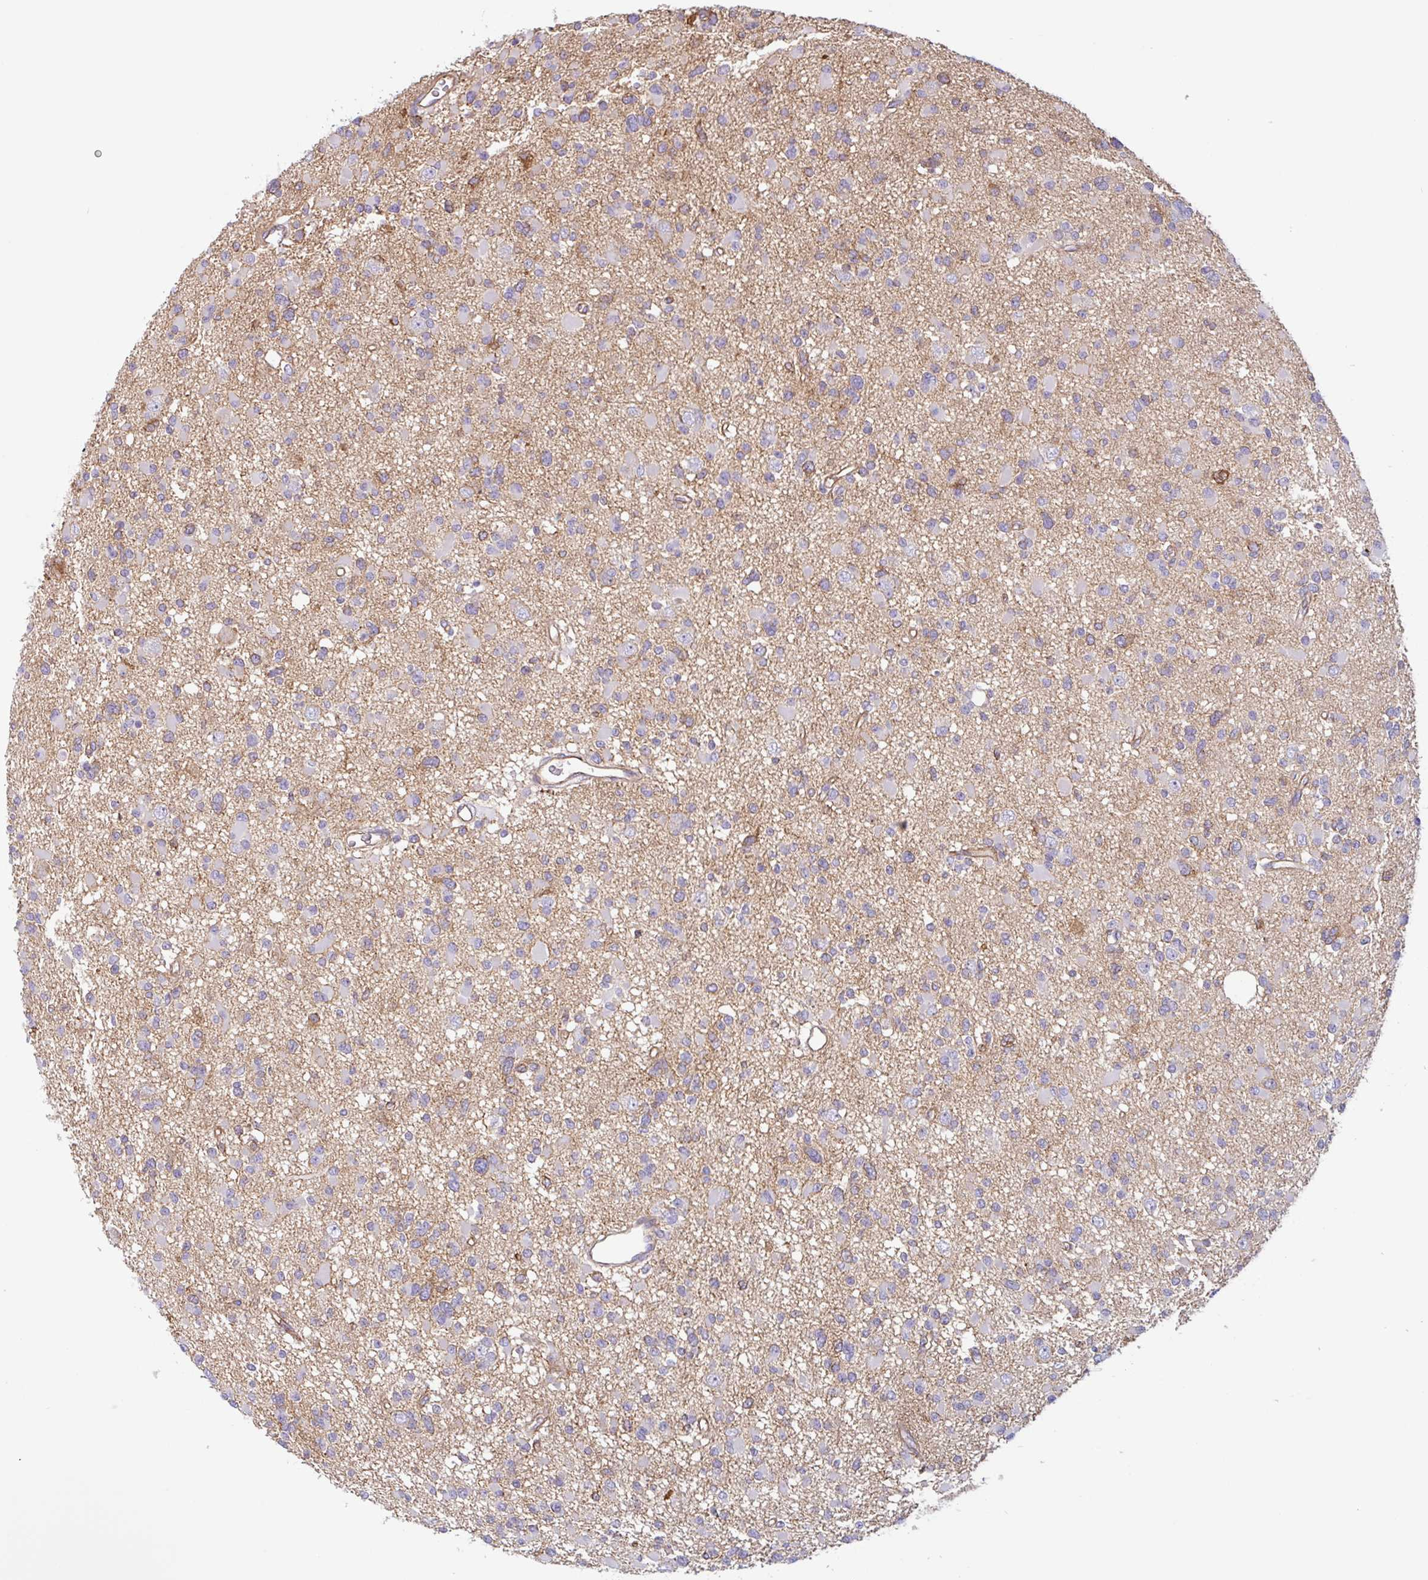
{"staining": {"intensity": "negative", "quantity": "none", "location": "none"}, "tissue": "glioma", "cell_type": "Tumor cells", "image_type": "cancer", "snomed": [{"axis": "morphology", "description": "Glioma, malignant, Low grade"}, {"axis": "topography", "description": "Brain"}], "caption": "Glioma was stained to show a protein in brown. There is no significant staining in tumor cells.", "gene": "MYH10", "patient": {"sex": "female", "age": 22}}